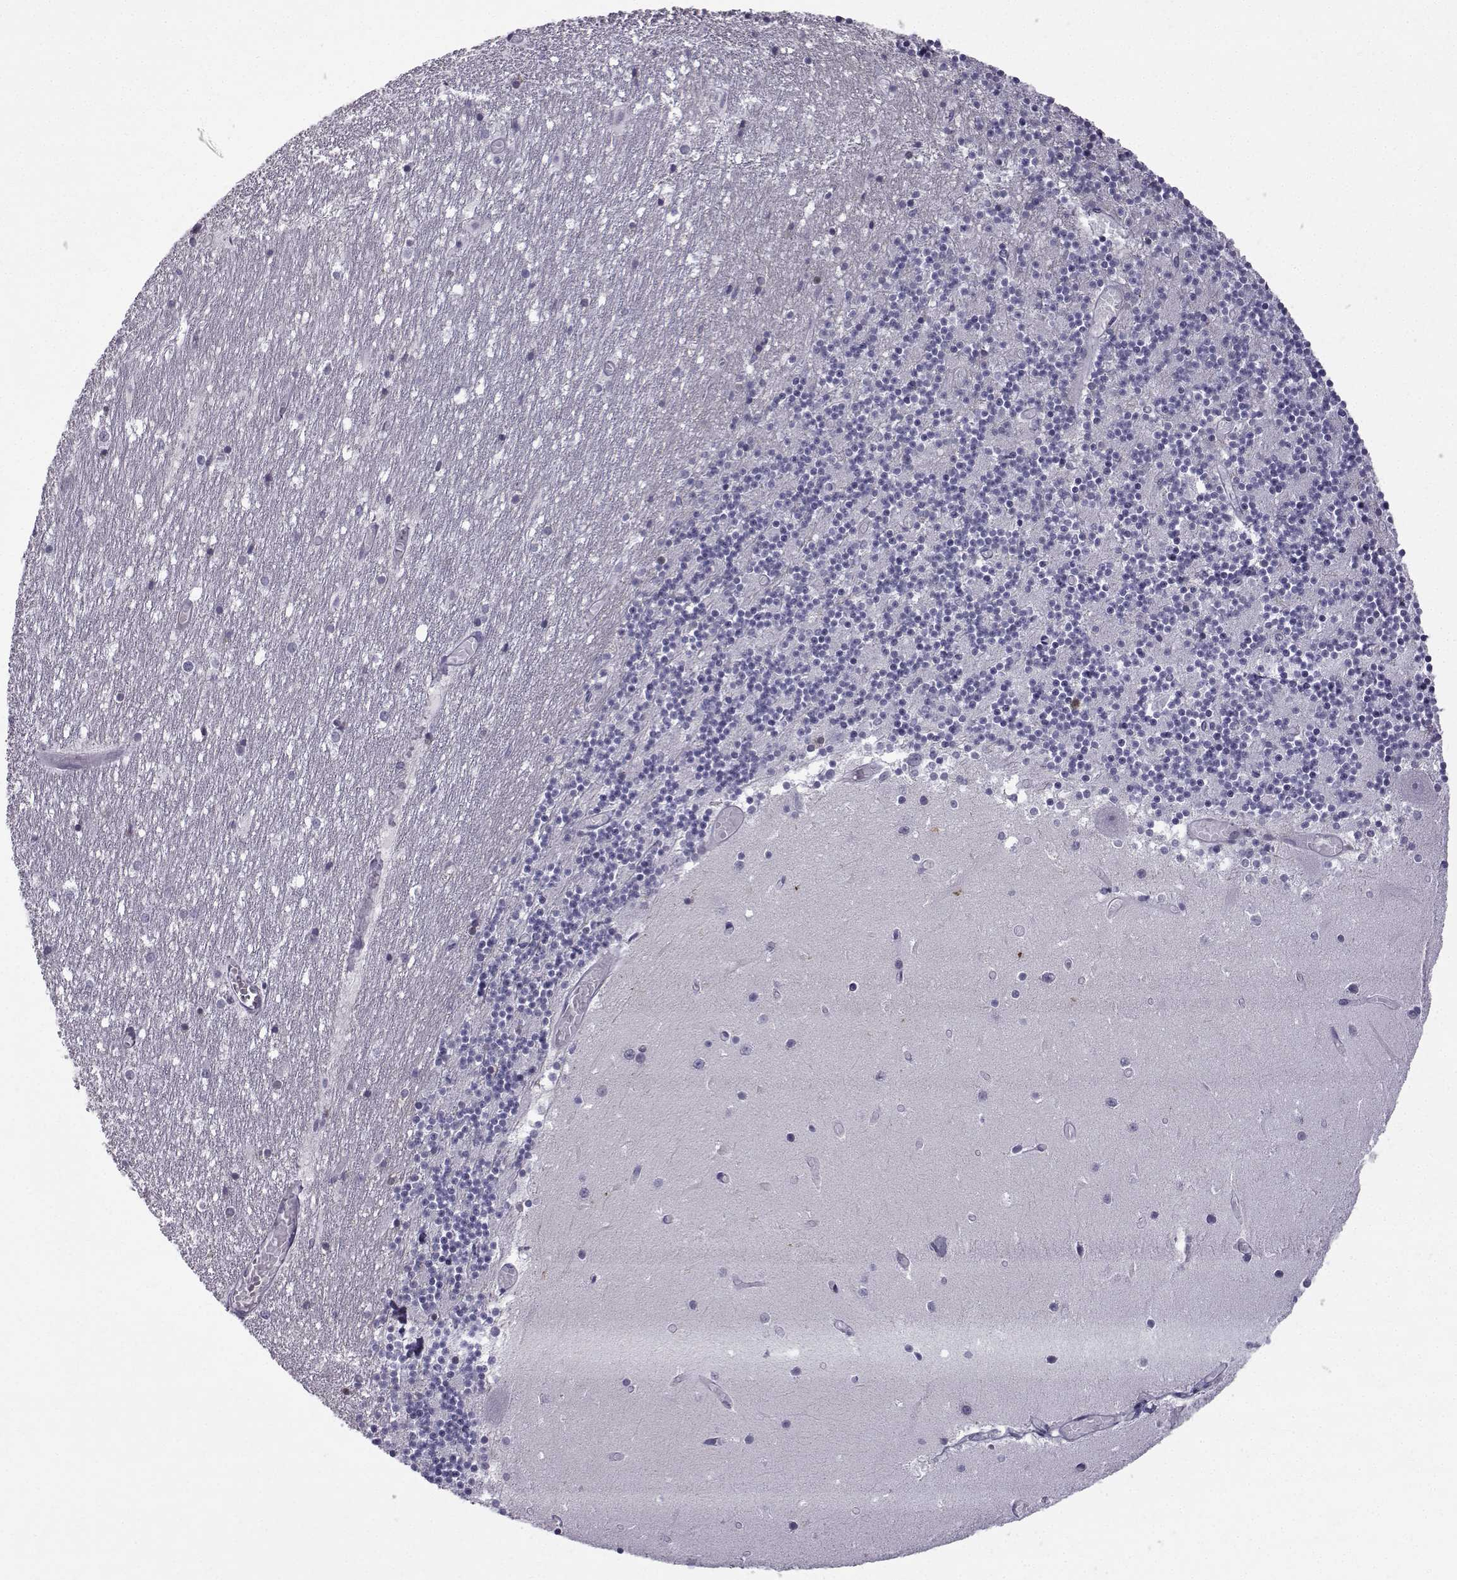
{"staining": {"intensity": "negative", "quantity": "none", "location": "none"}, "tissue": "cerebellum", "cell_type": "Cells in granular layer", "image_type": "normal", "snomed": [{"axis": "morphology", "description": "Normal tissue, NOS"}, {"axis": "topography", "description": "Cerebellum"}], "caption": "A histopathology image of human cerebellum is negative for staining in cells in granular layer. The staining was performed using DAB (3,3'-diaminobenzidine) to visualize the protein expression in brown, while the nuclei were stained in blue with hematoxylin (Magnification: 20x).", "gene": "ROPN1B", "patient": {"sex": "female", "age": 28}}